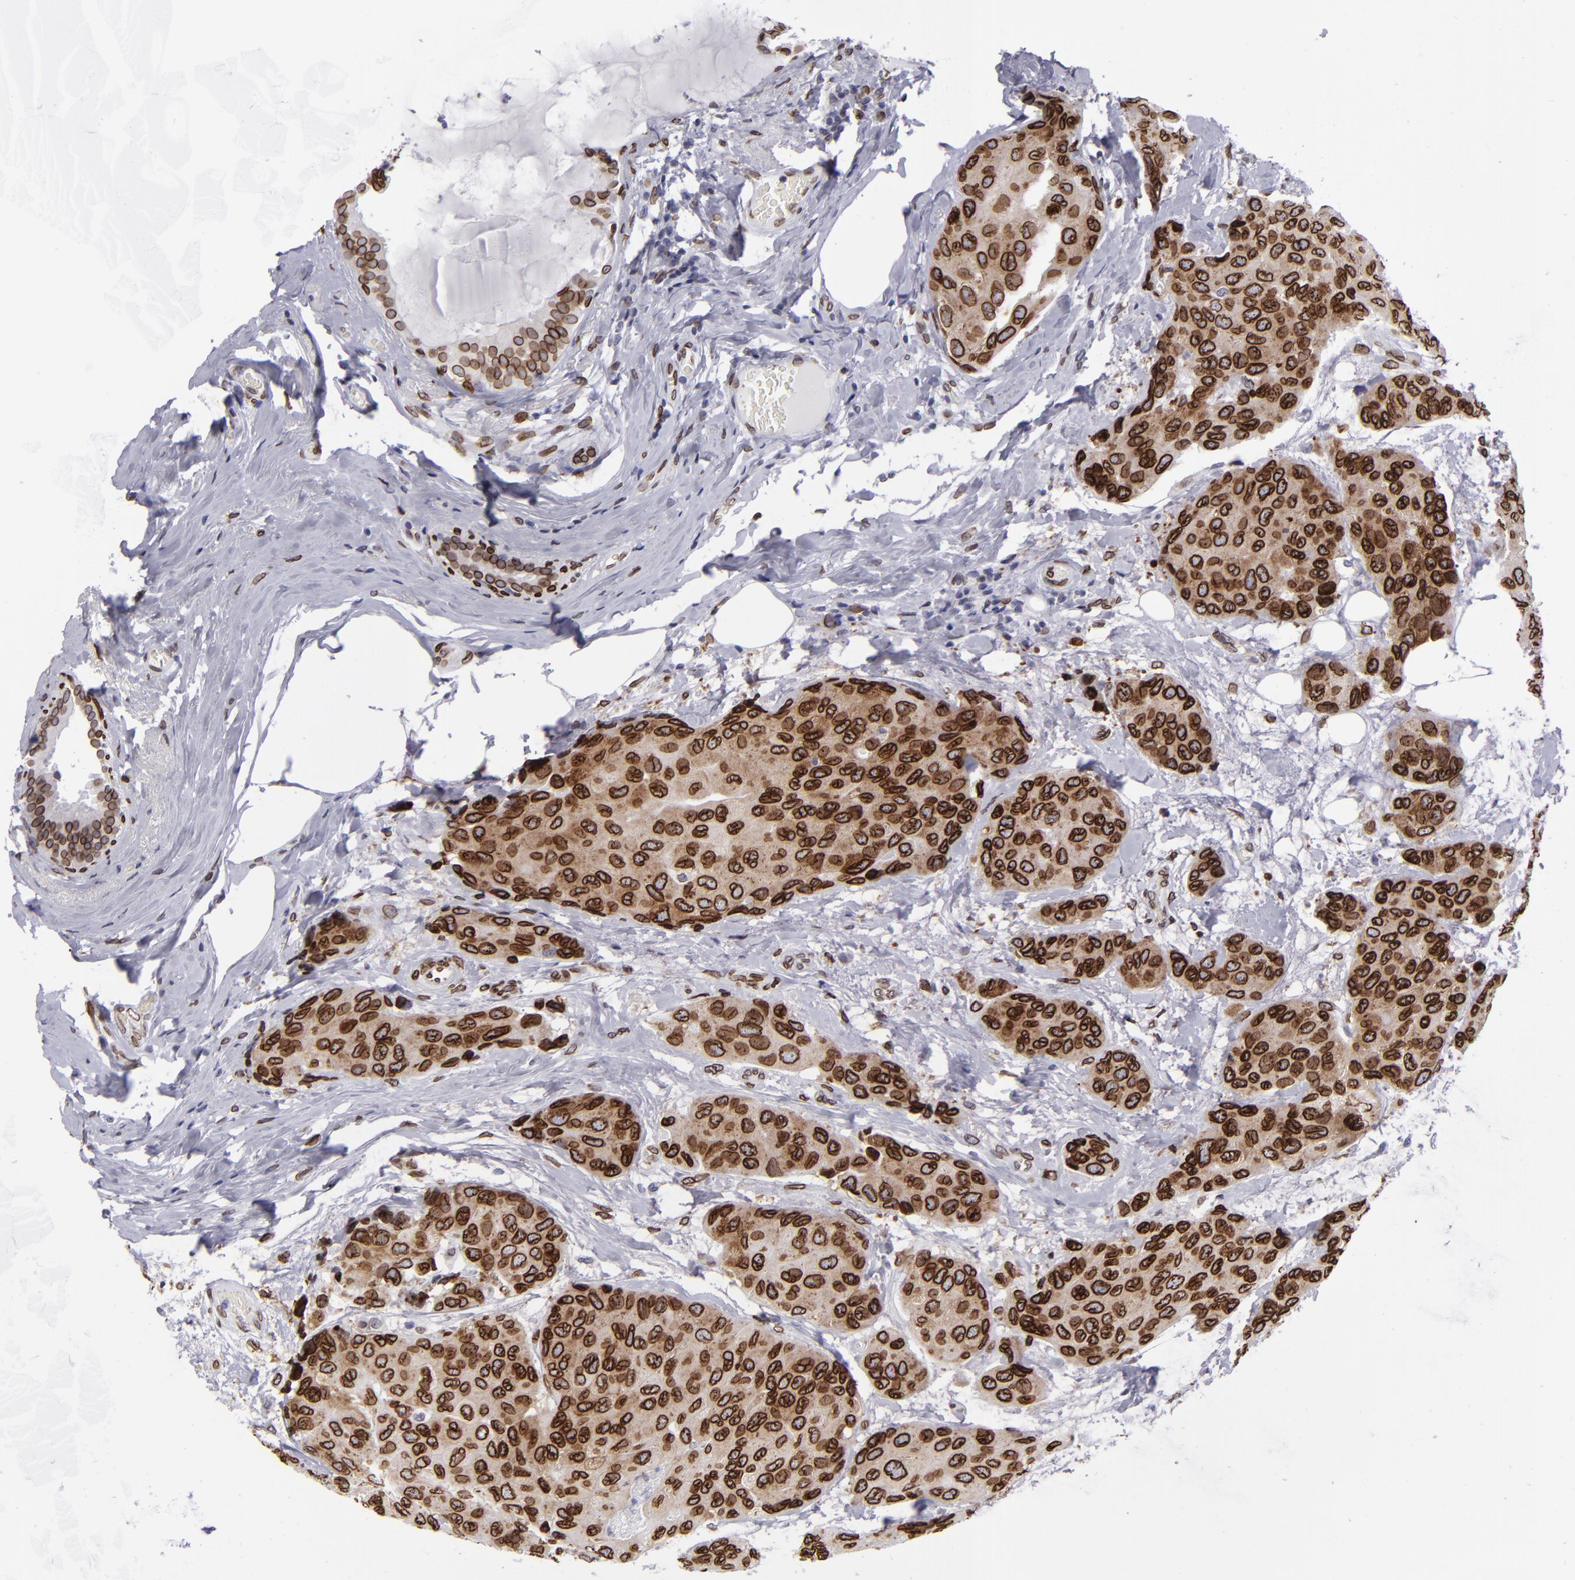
{"staining": {"intensity": "strong", "quantity": ">75%", "location": "nuclear"}, "tissue": "breast cancer", "cell_type": "Tumor cells", "image_type": "cancer", "snomed": [{"axis": "morphology", "description": "Duct carcinoma"}, {"axis": "topography", "description": "Breast"}], "caption": "Tumor cells display high levels of strong nuclear staining in approximately >75% of cells in breast invasive ductal carcinoma.", "gene": "EMD", "patient": {"sex": "female", "age": 68}}